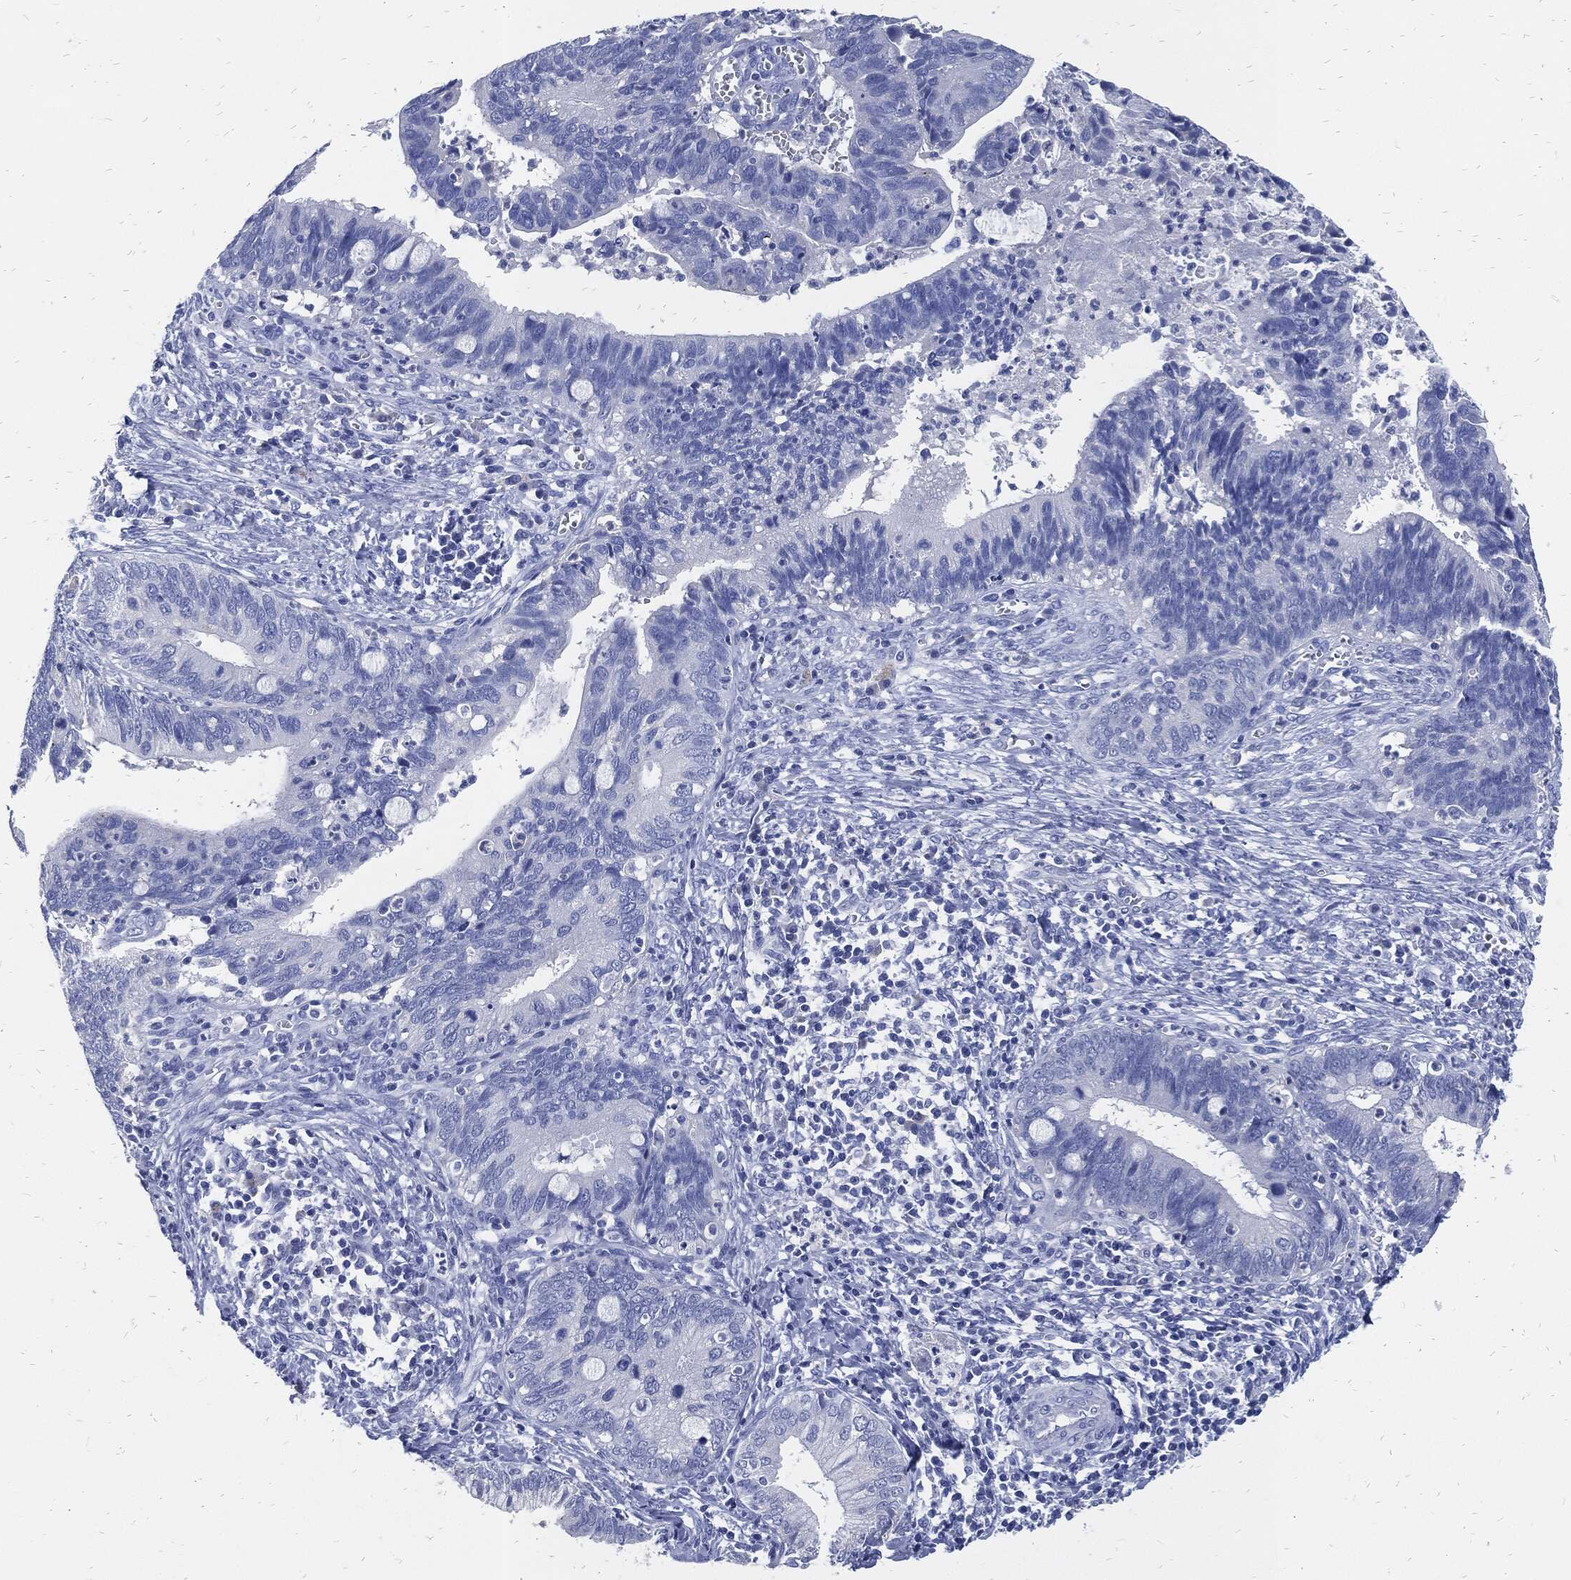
{"staining": {"intensity": "negative", "quantity": "none", "location": "none"}, "tissue": "cervical cancer", "cell_type": "Tumor cells", "image_type": "cancer", "snomed": [{"axis": "morphology", "description": "Adenocarcinoma, NOS"}, {"axis": "topography", "description": "Cervix"}], "caption": "Tumor cells are negative for protein expression in human adenocarcinoma (cervical).", "gene": "FABP4", "patient": {"sex": "female", "age": 42}}